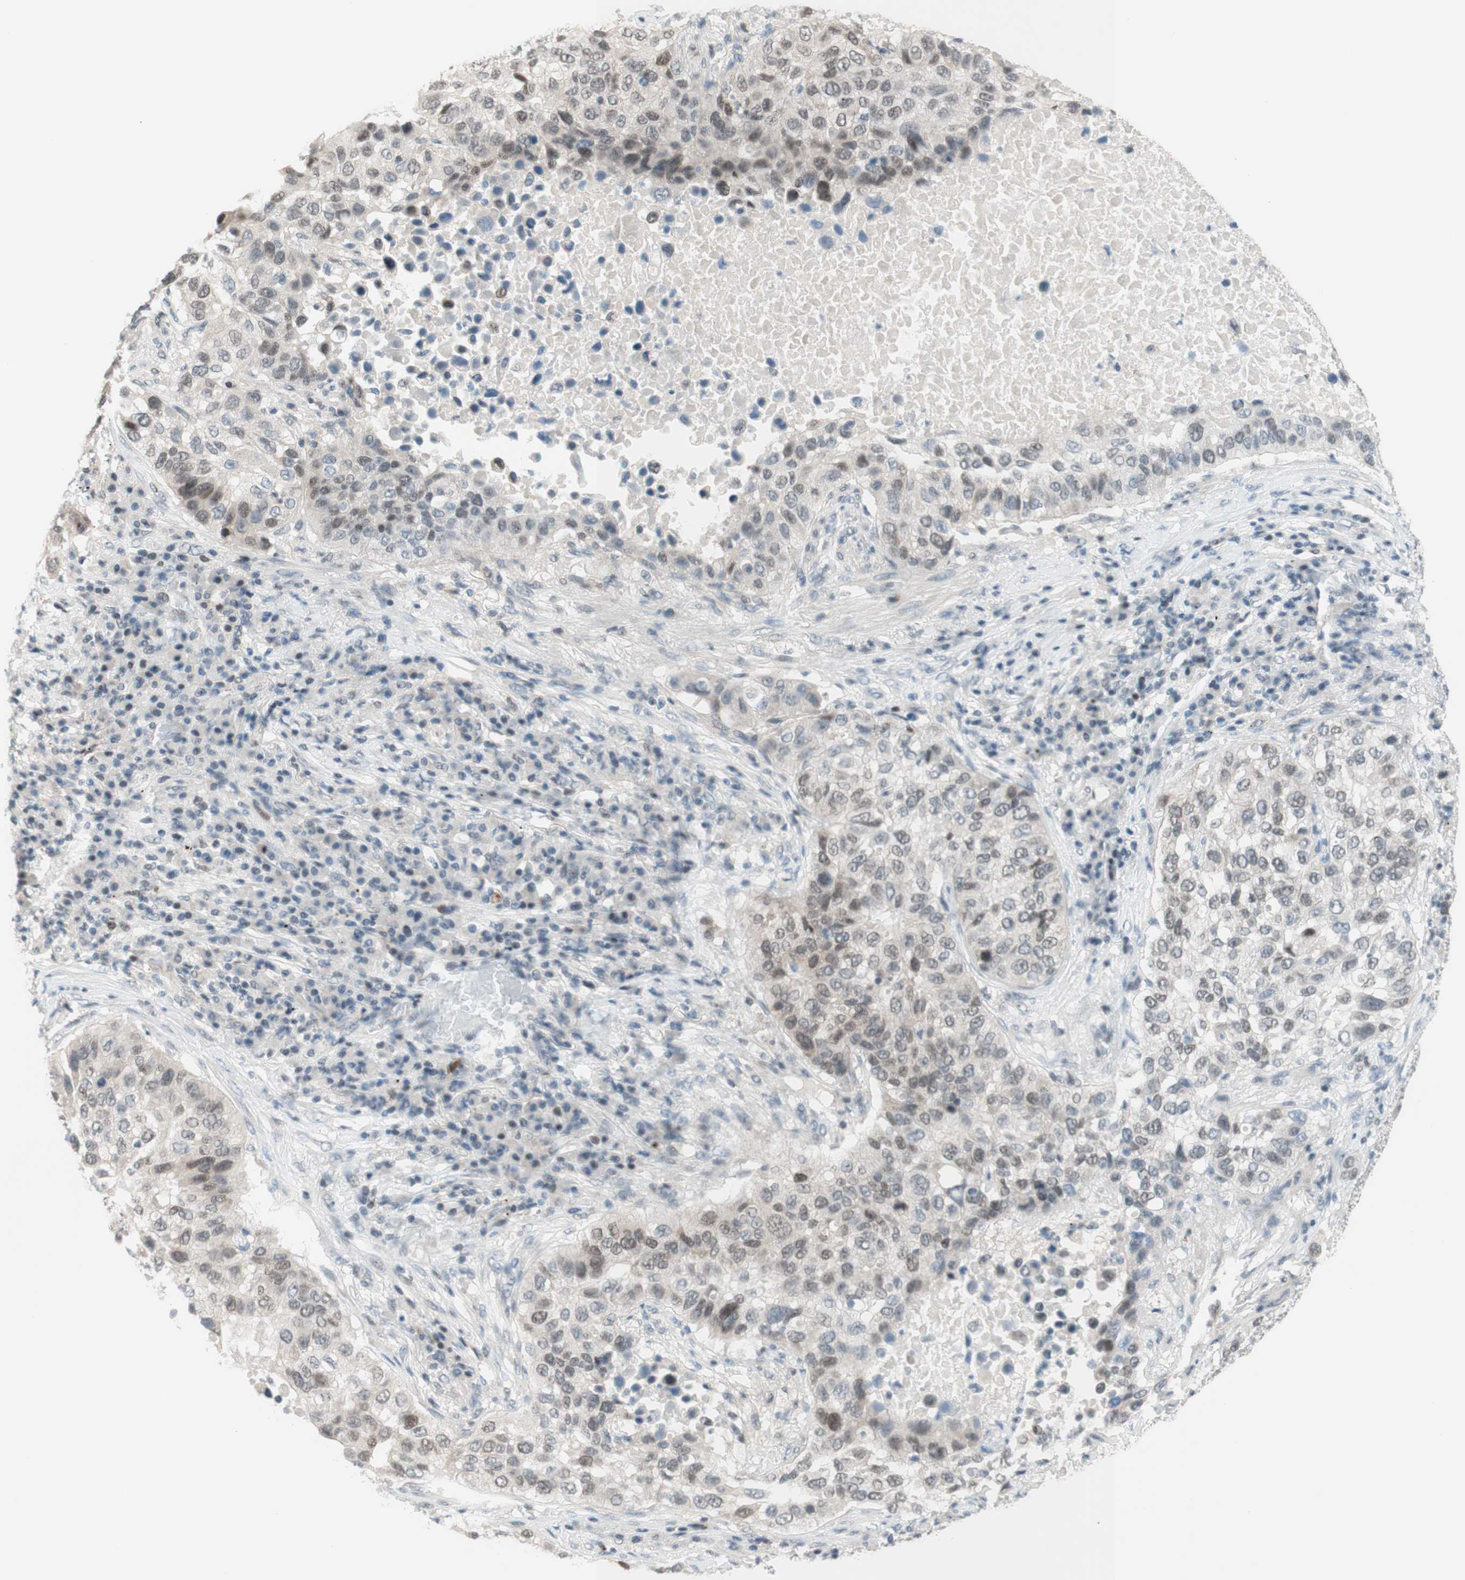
{"staining": {"intensity": "weak", "quantity": "<25%", "location": "nuclear"}, "tissue": "lung cancer", "cell_type": "Tumor cells", "image_type": "cancer", "snomed": [{"axis": "morphology", "description": "Squamous cell carcinoma, NOS"}, {"axis": "topography", "description": "Lung"}], "caption": "Immunohistochemical staining of human lung cancer (squamous cell carcinoma) shows no significant expression in tumor cells. (DAB (3,3'-diaminobenzidine) IHC with hematoxylin counter stain).", "gene": "JPH1", "patient": {"sex": "male", "age": 57}}